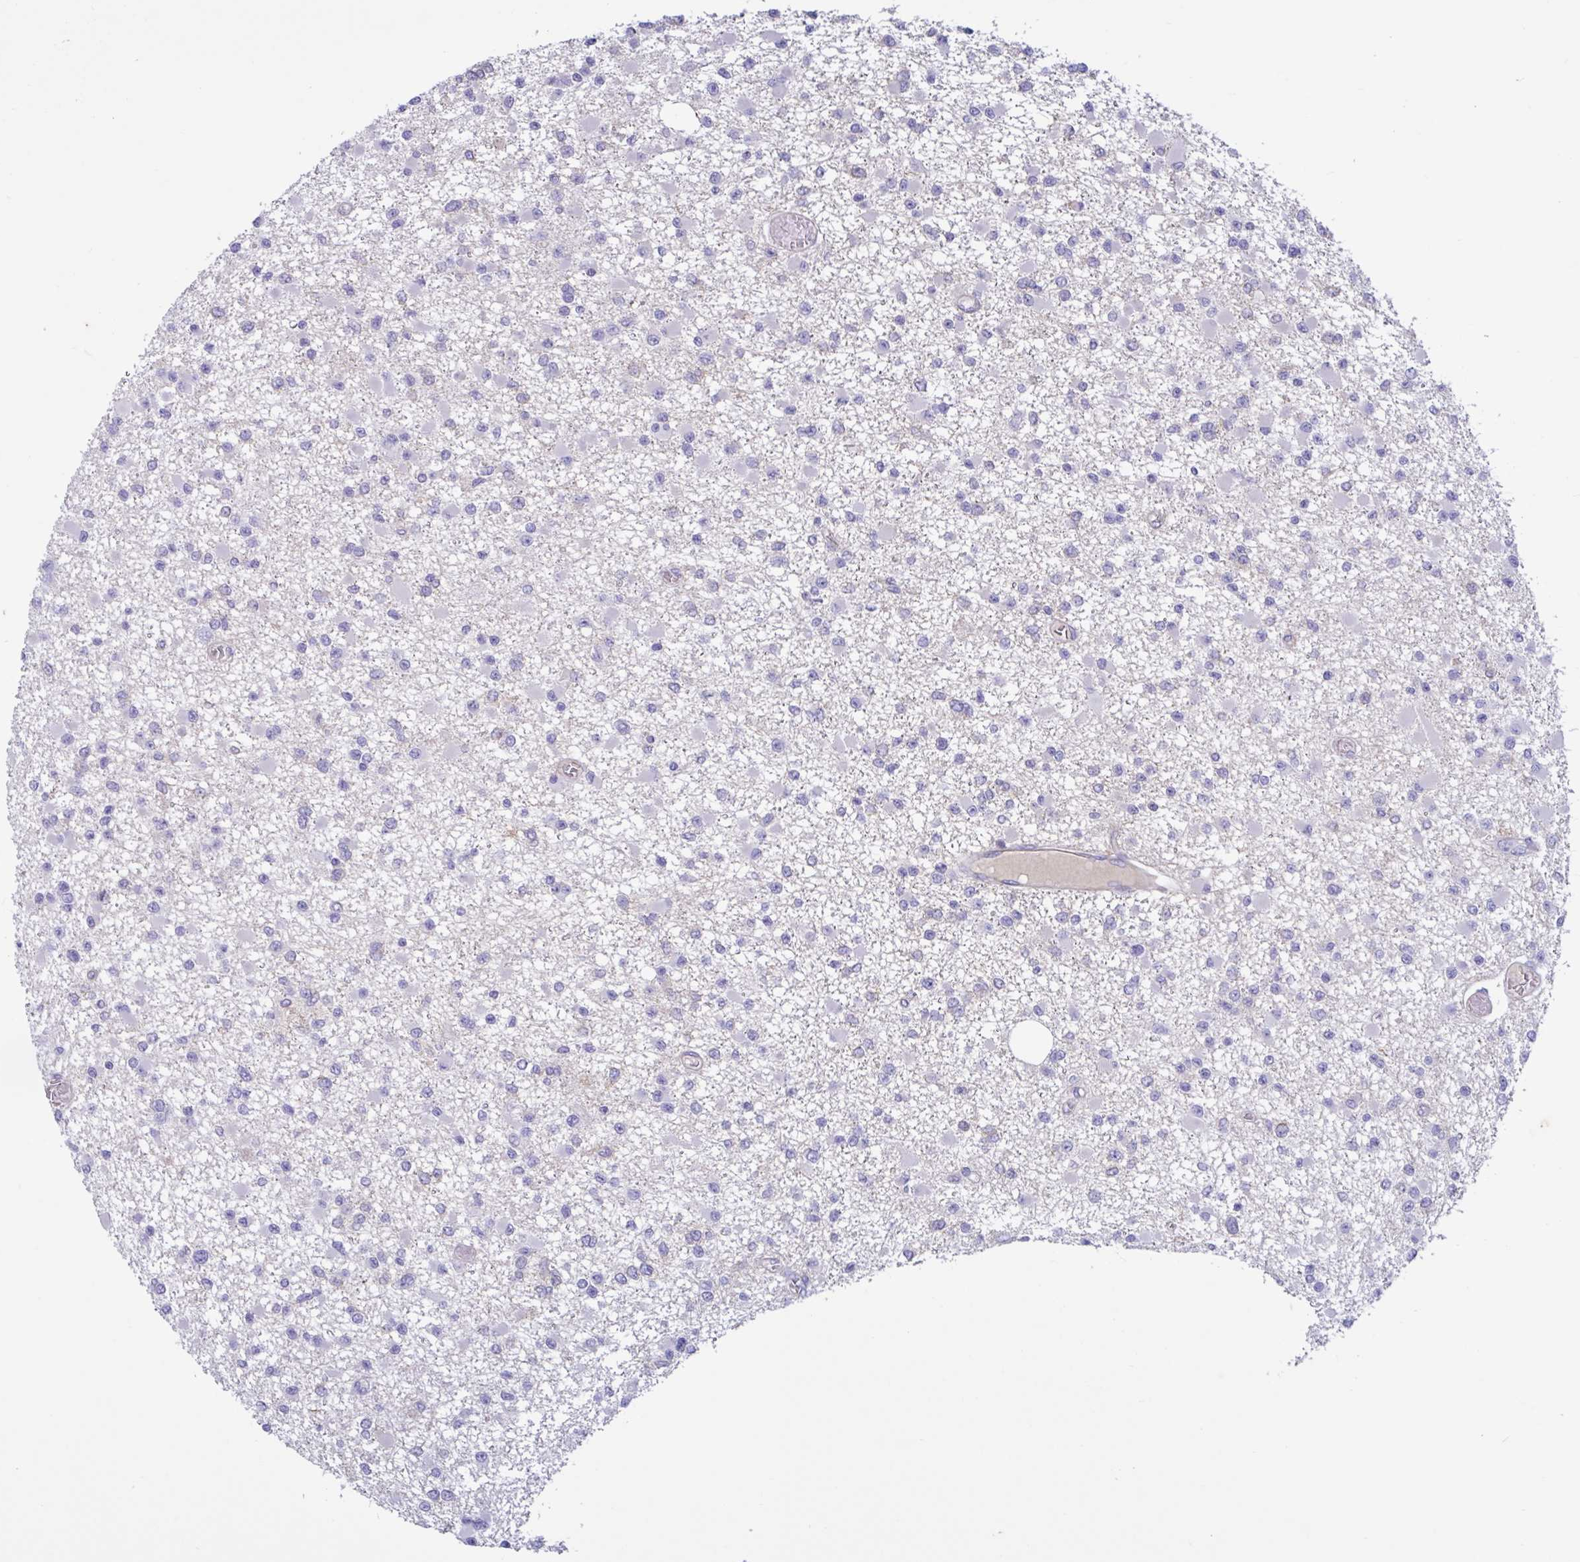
{"staining": {"intensity": "negative", "quantity": "none", "location": "none"}, "tissue": "glioma", "cell_type": "Tumor cells", "image_type": "cancer", "snomed": [{"axis": "morphology", "description": "Glioma, malignant, Low grade"}, {"axis": "topography", "description": "Brain"}], "caption": "Human malignant glioma (low-grade) stained for a protein using immunohistochemistry reveals no positivity in tumor cells.", "gene": "SLC66A1", "patient": {"sex": "female", "age": 22}}